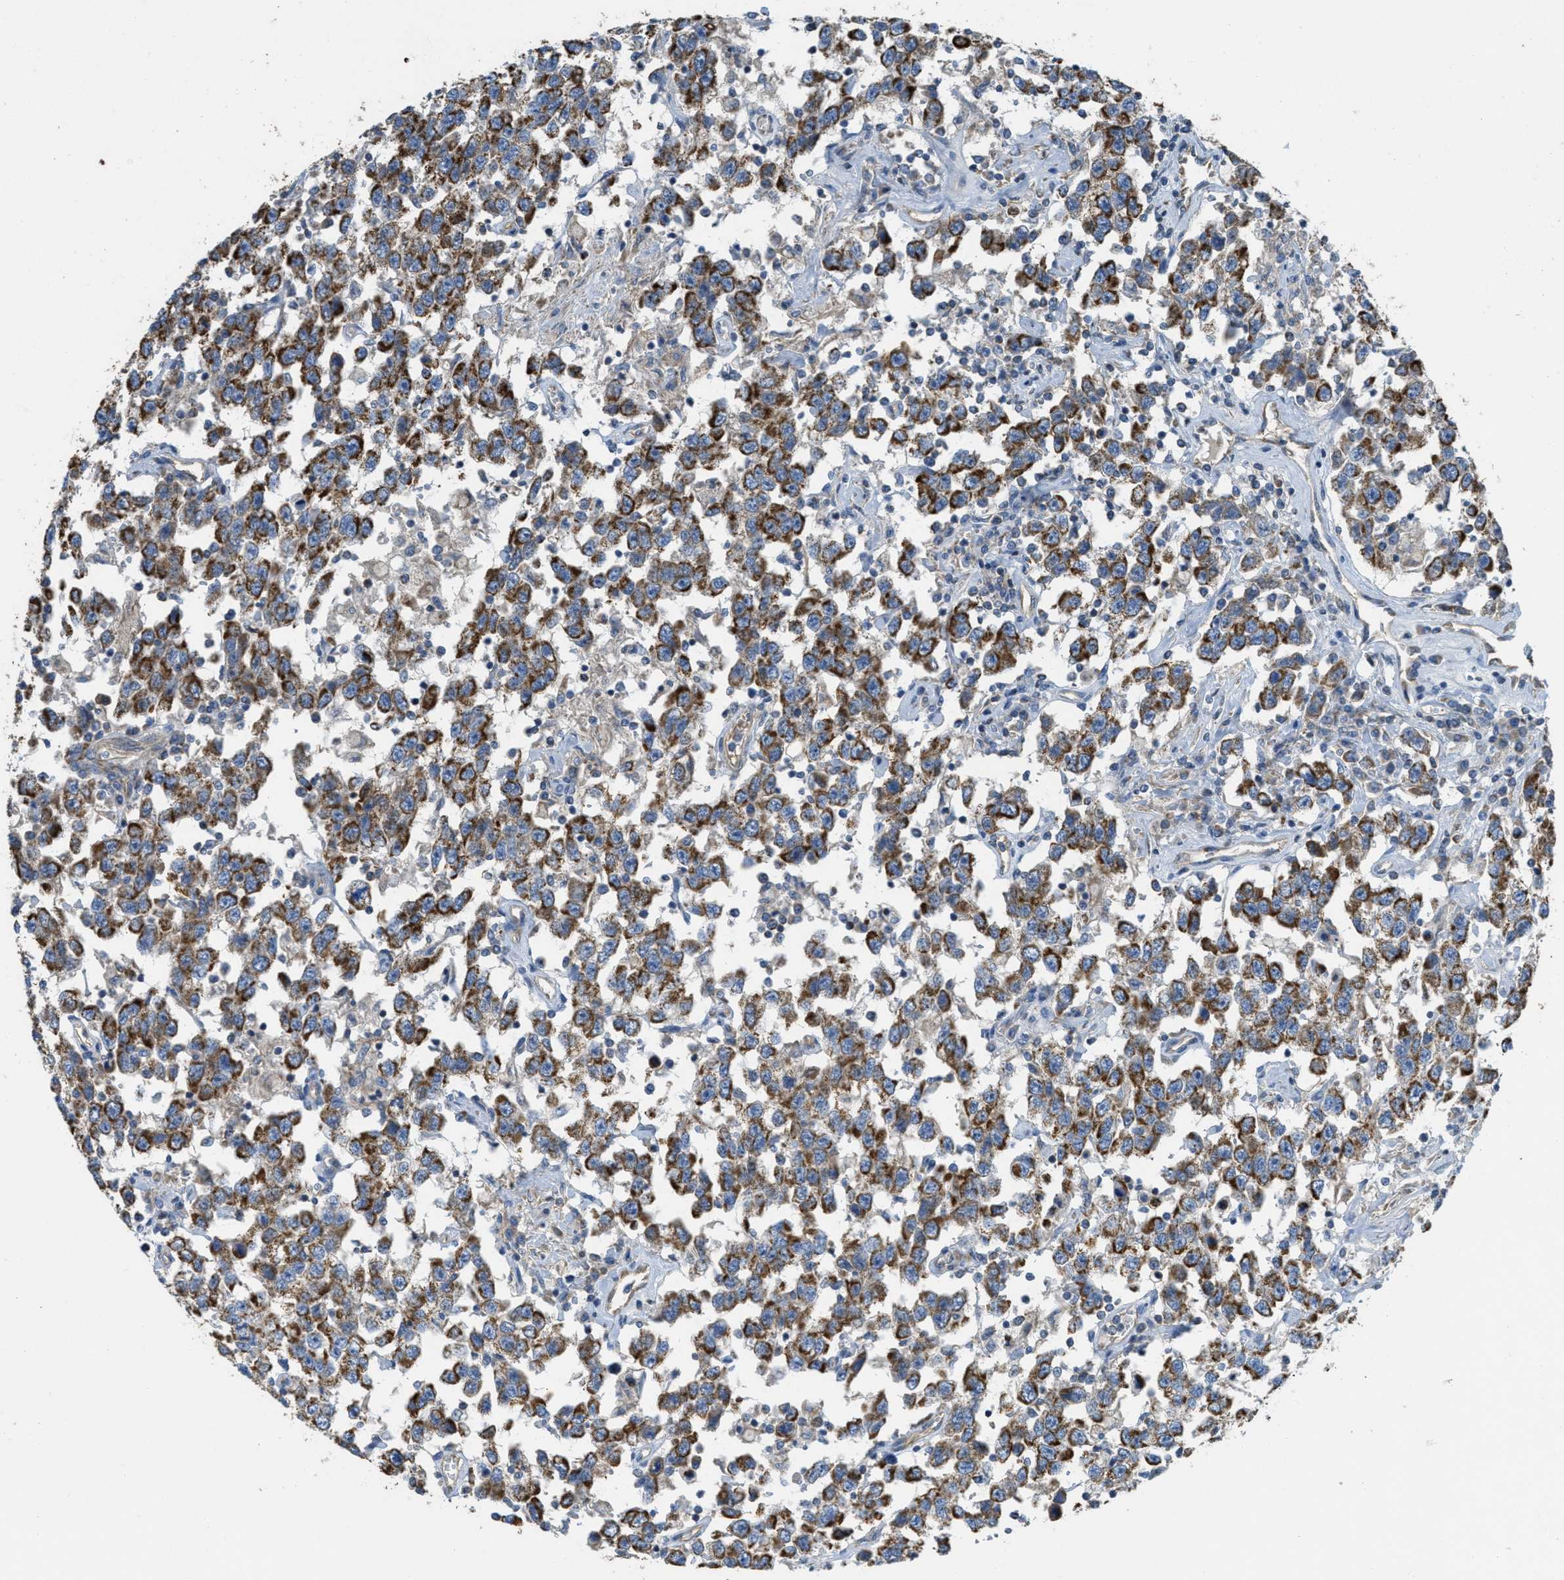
{"staining": {"intensity": "strong", "quantity": ">75%", "location": "cytoplasmic/membranous"}, "tissue": "testis cancer", "cell_type": "Tumor cells", "image_type": "cancer", "snomed": [{"axis": "morphology", "description": "Seminoma, NOS"}, {"axis": "topography", "description": "Testis"}], "caption": "Immunohistochemistry (IHC) photomicrograph of neoplastic tissue: testis seminoma stained using immunohistochemistry displays high levels of strong protein expression localized specifically in the cytoplasmic/membranous of tumor cells, appearing as a cytoplasmic/membranous brown color.", "gene": "BTN3A1", "patient": {"sex": "male", "age": 41}}